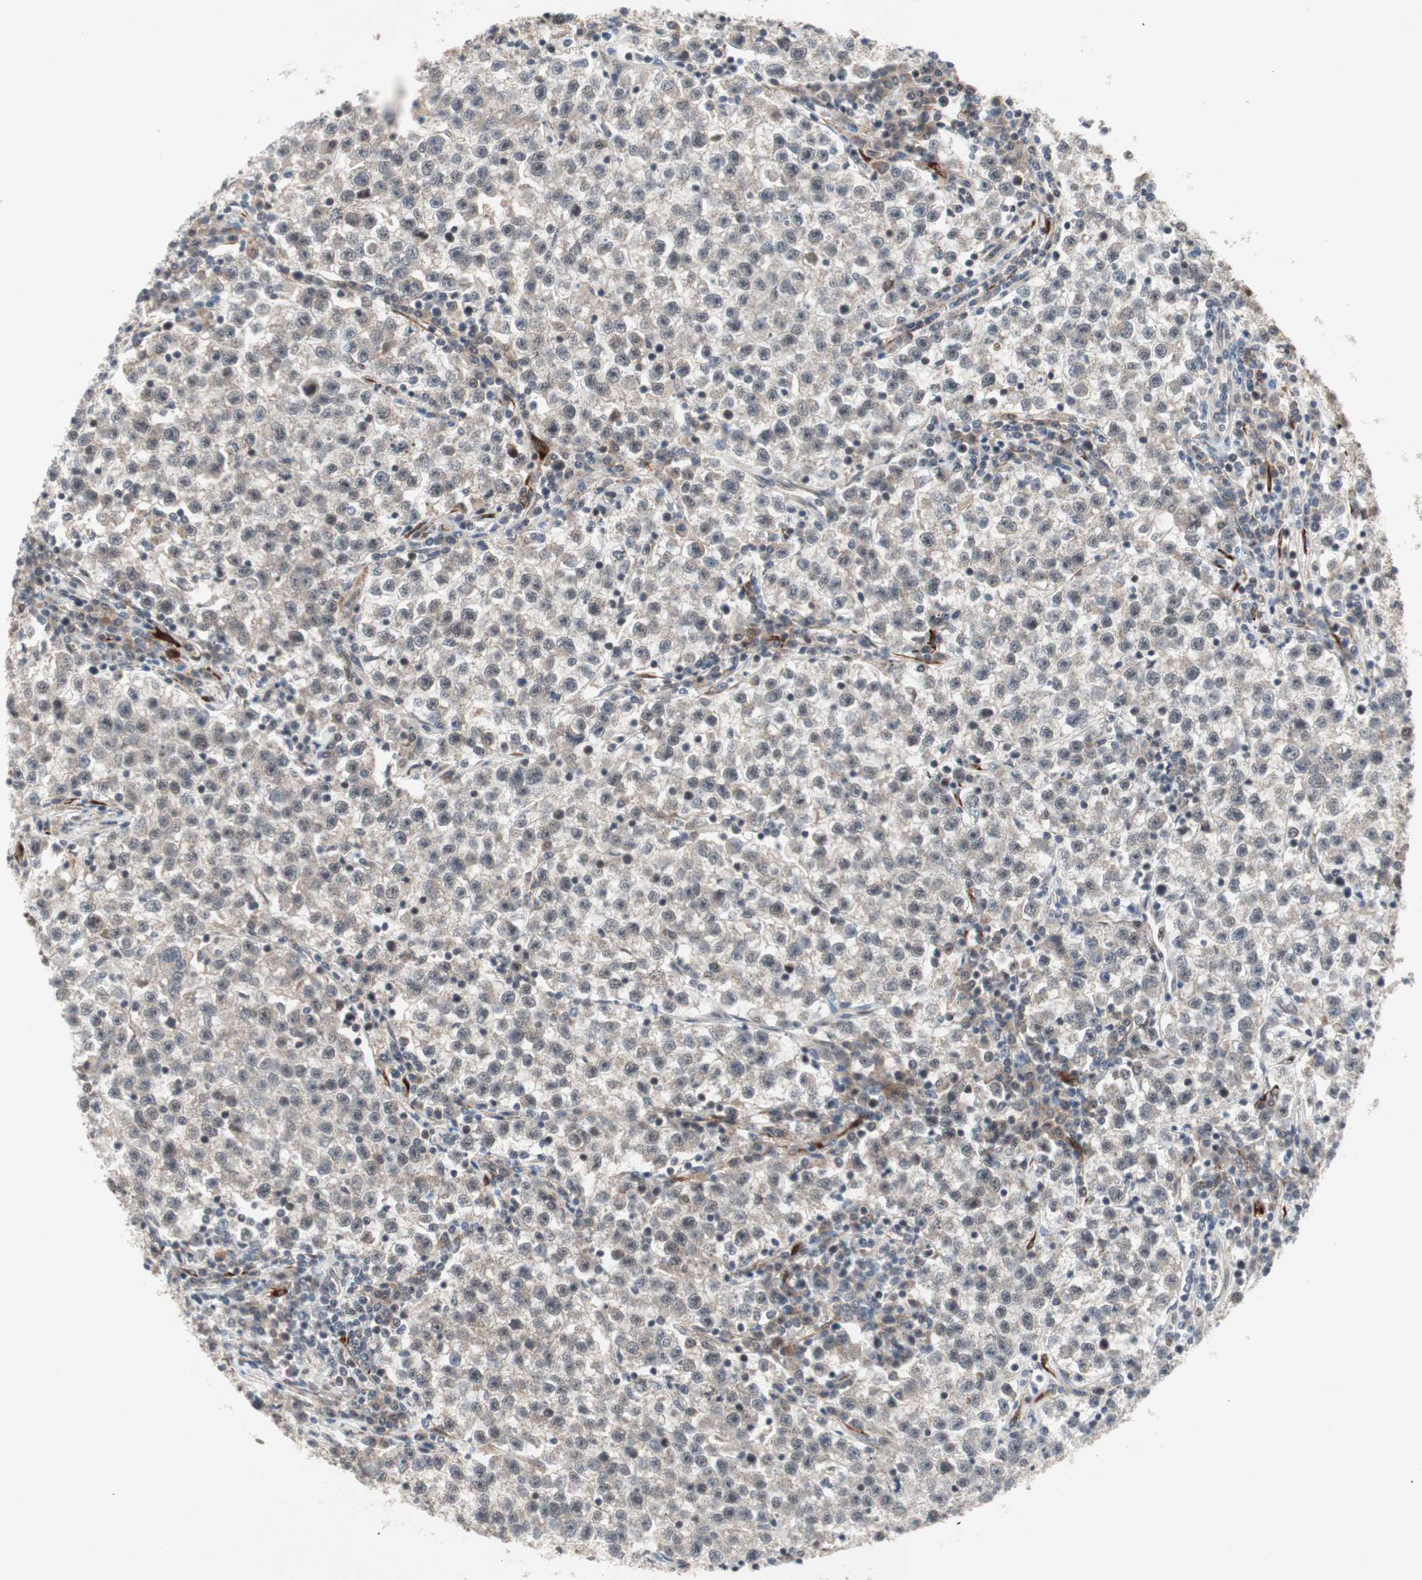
{"staining": {"intensity": "weak", "quantity": ">75%", "location": "cytoplasmic/membranous"}, "tissue": "testis cancer", "cell_type": "Tumor cells", "image_type": "cancer", "snomed": [{"axis": "morphology", "description": "Seminoma, NOS"}, {"axis": "topography", "description": "Testis"}], "caption": "Protein expression analysis of human testis cancer reveals weak cytoplasmic/membranous expression in about >75% of tumor cells. (IHC, brightfield microscopy, high magnification).", "gene": "TCF12", "patient": {"sex": "male", "age": 22}}